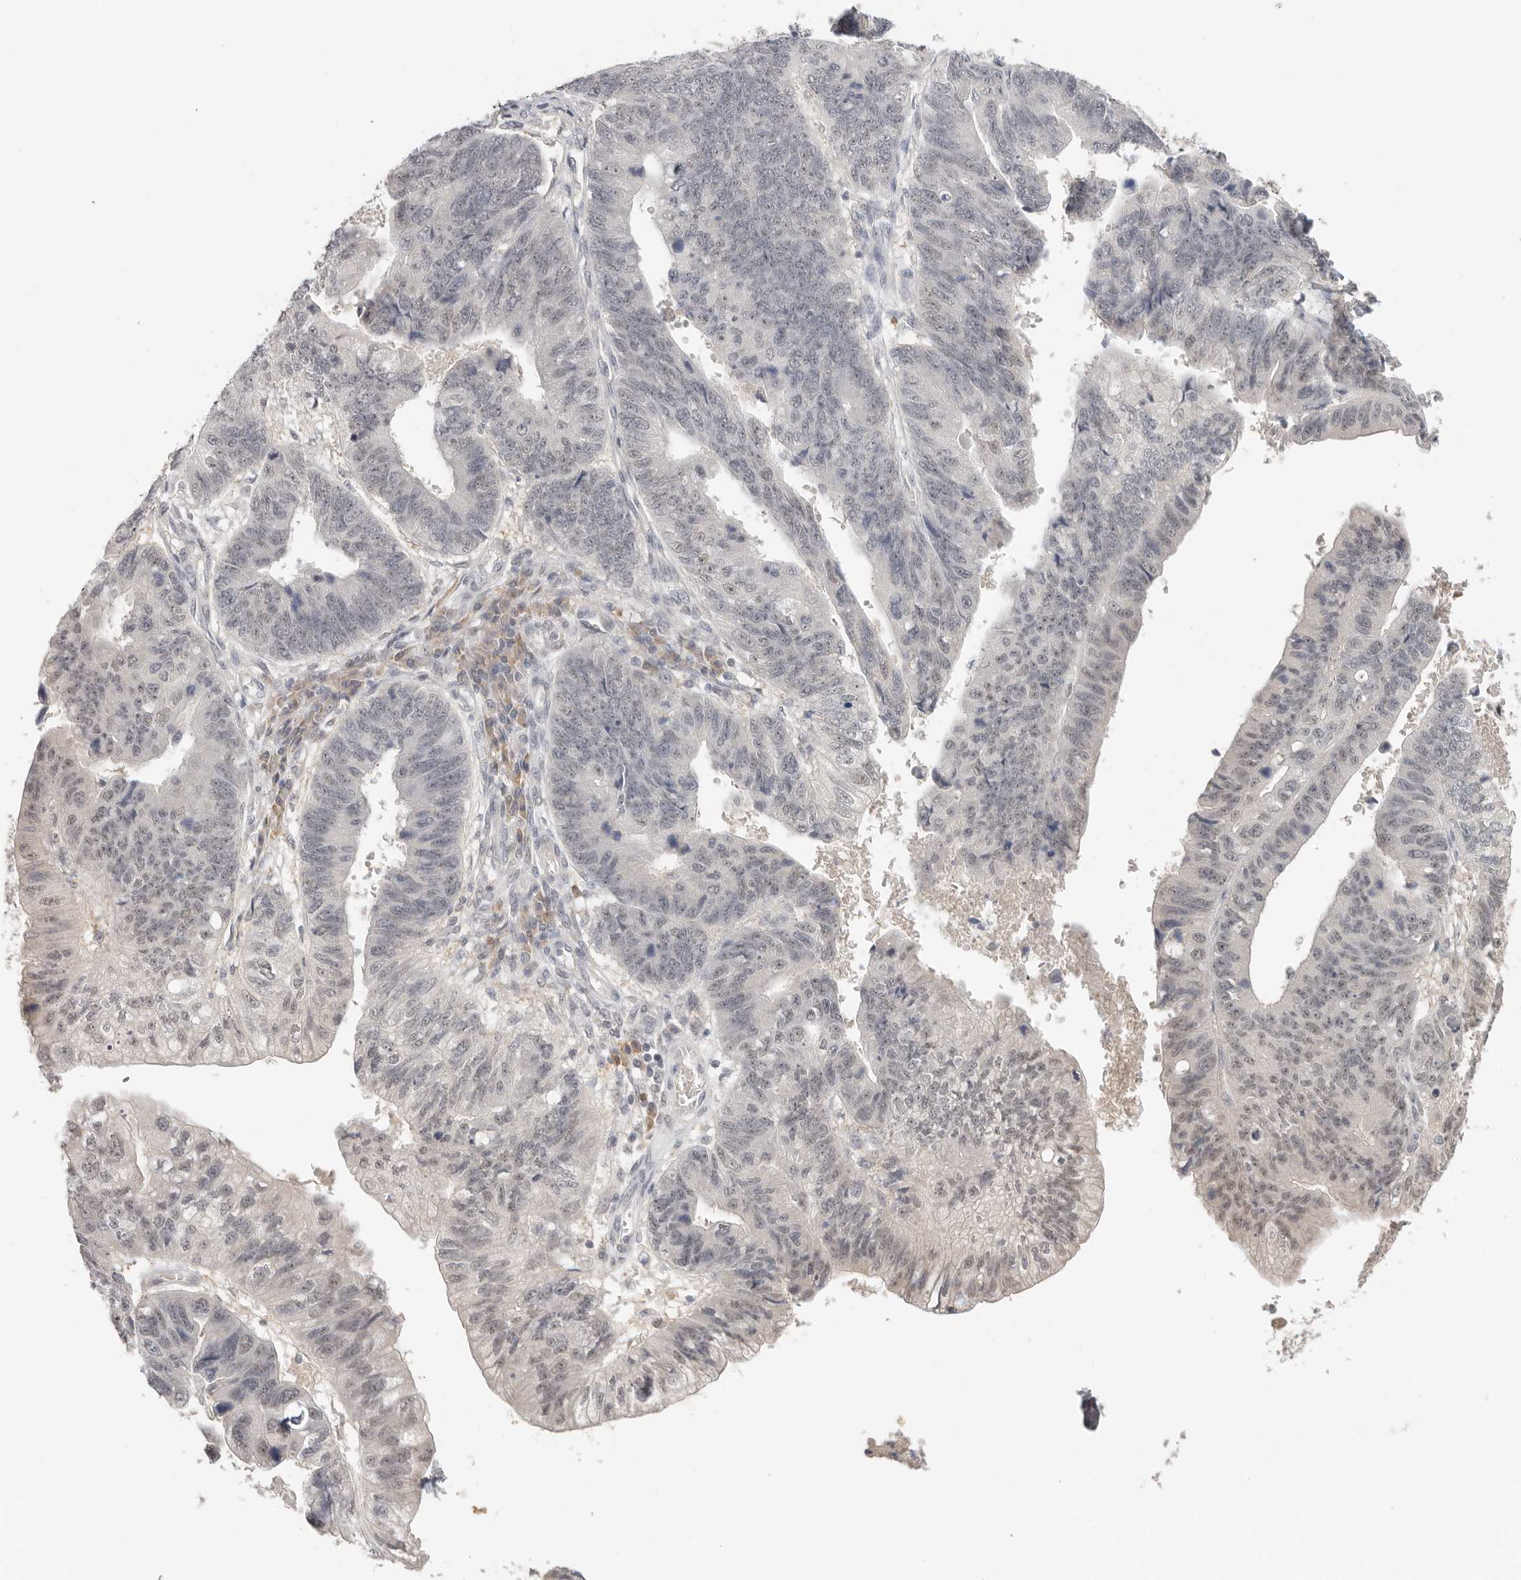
{"staining": {"intensity": "negative", "quantity": "none", "location": "none"}, "tissue": "stomach cancer", "cell_type": "Tumor cells", "image_type": "cancer", "snomed": [{"axis": "morphology", "description": "Adenocarcinoma, NOS"}, {"axis": "topography", "description": "Stomach"}], "caption": "Immunohistochemical staining of stomach cancer displays no significant staining in tumor cells.", "gene": "LARP7", "patient": {"sex": "male", "age": 59}}